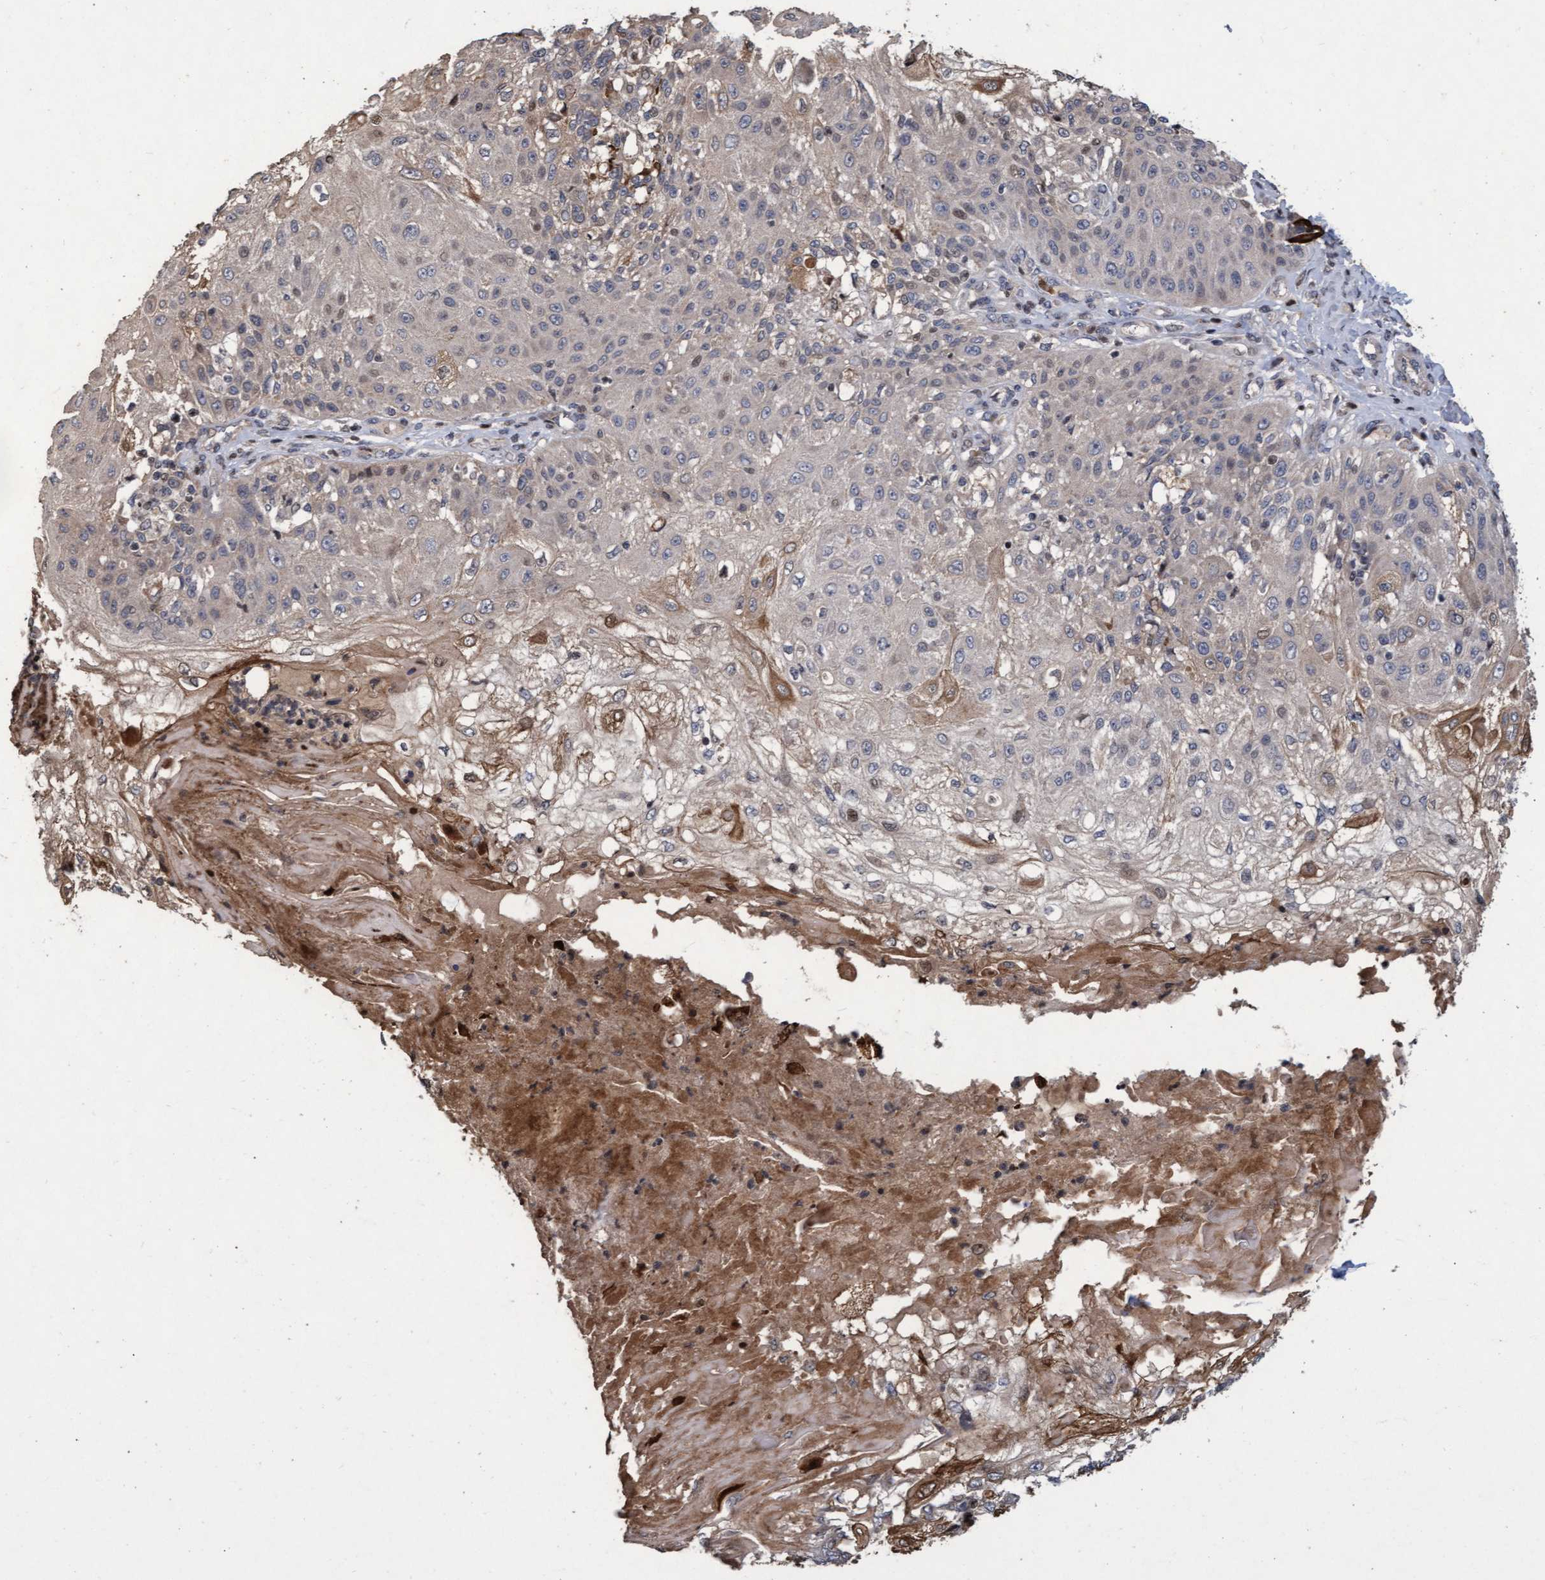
{"staining": {"intensity": "moderate", "quantity": "<25%", "location": "cytoplasmic/membranous"}, "tissue": "skin cancer", "cell_type": "Tumor cells", "image_type": "cancer", "snomed": [{"axis": "morphology", "description": "Normal tissue, NOS"}, {"axis": "morphology", "description": "Squamous cell carcinoma, NOS"}, {"axis": "topography", "description": "Skin"}], "caption": "Protein staining displays moderate cytoplasmic/membranous positivity in about <25% of tumor cells in squamous cell carcinoma (skin). (DAB IHC, brown staining for protein, blue staining for nuclei).", "gene": "KCNC2", "patient": {"sex": "female", "age": 83}}